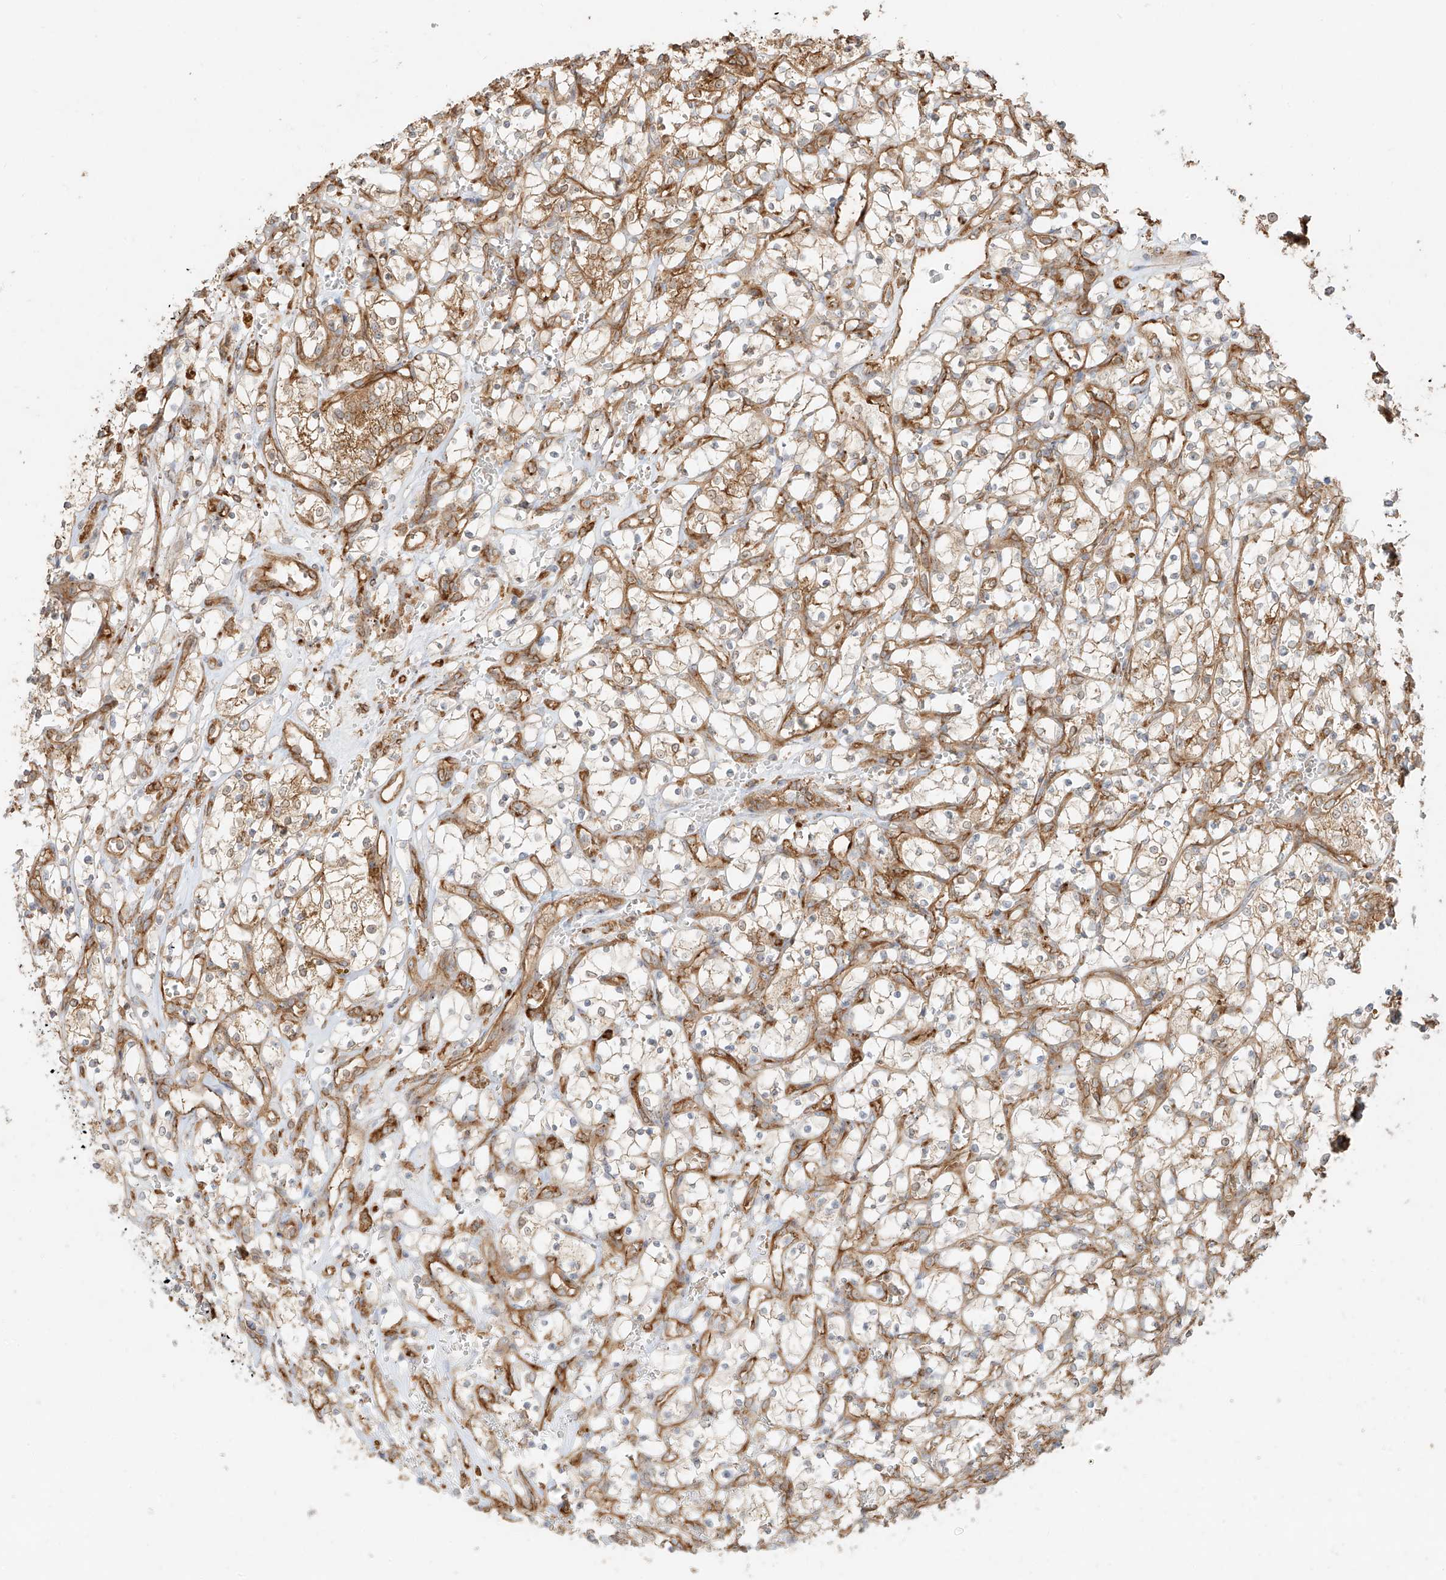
{"staining": {"intensity": "weak", "quantity": "<25%", "location": "cytoplasmic/membranous"}, "tissue": "renal cancer", "cell_type": "Tumor cells", "image_type": "cancer", "snomed": [{"axis": "morphology", "description": "Adenocarcinoma, NOS"}, {"axis": "topography", "description": "Kidney"}], "caption": "An immunohistochemistry micrograph of renal cancer is shown. There is no staining in tumor cells of renal cancer.", "gene": "SNX9", "patient": {"sex": "female", "age": 69}}